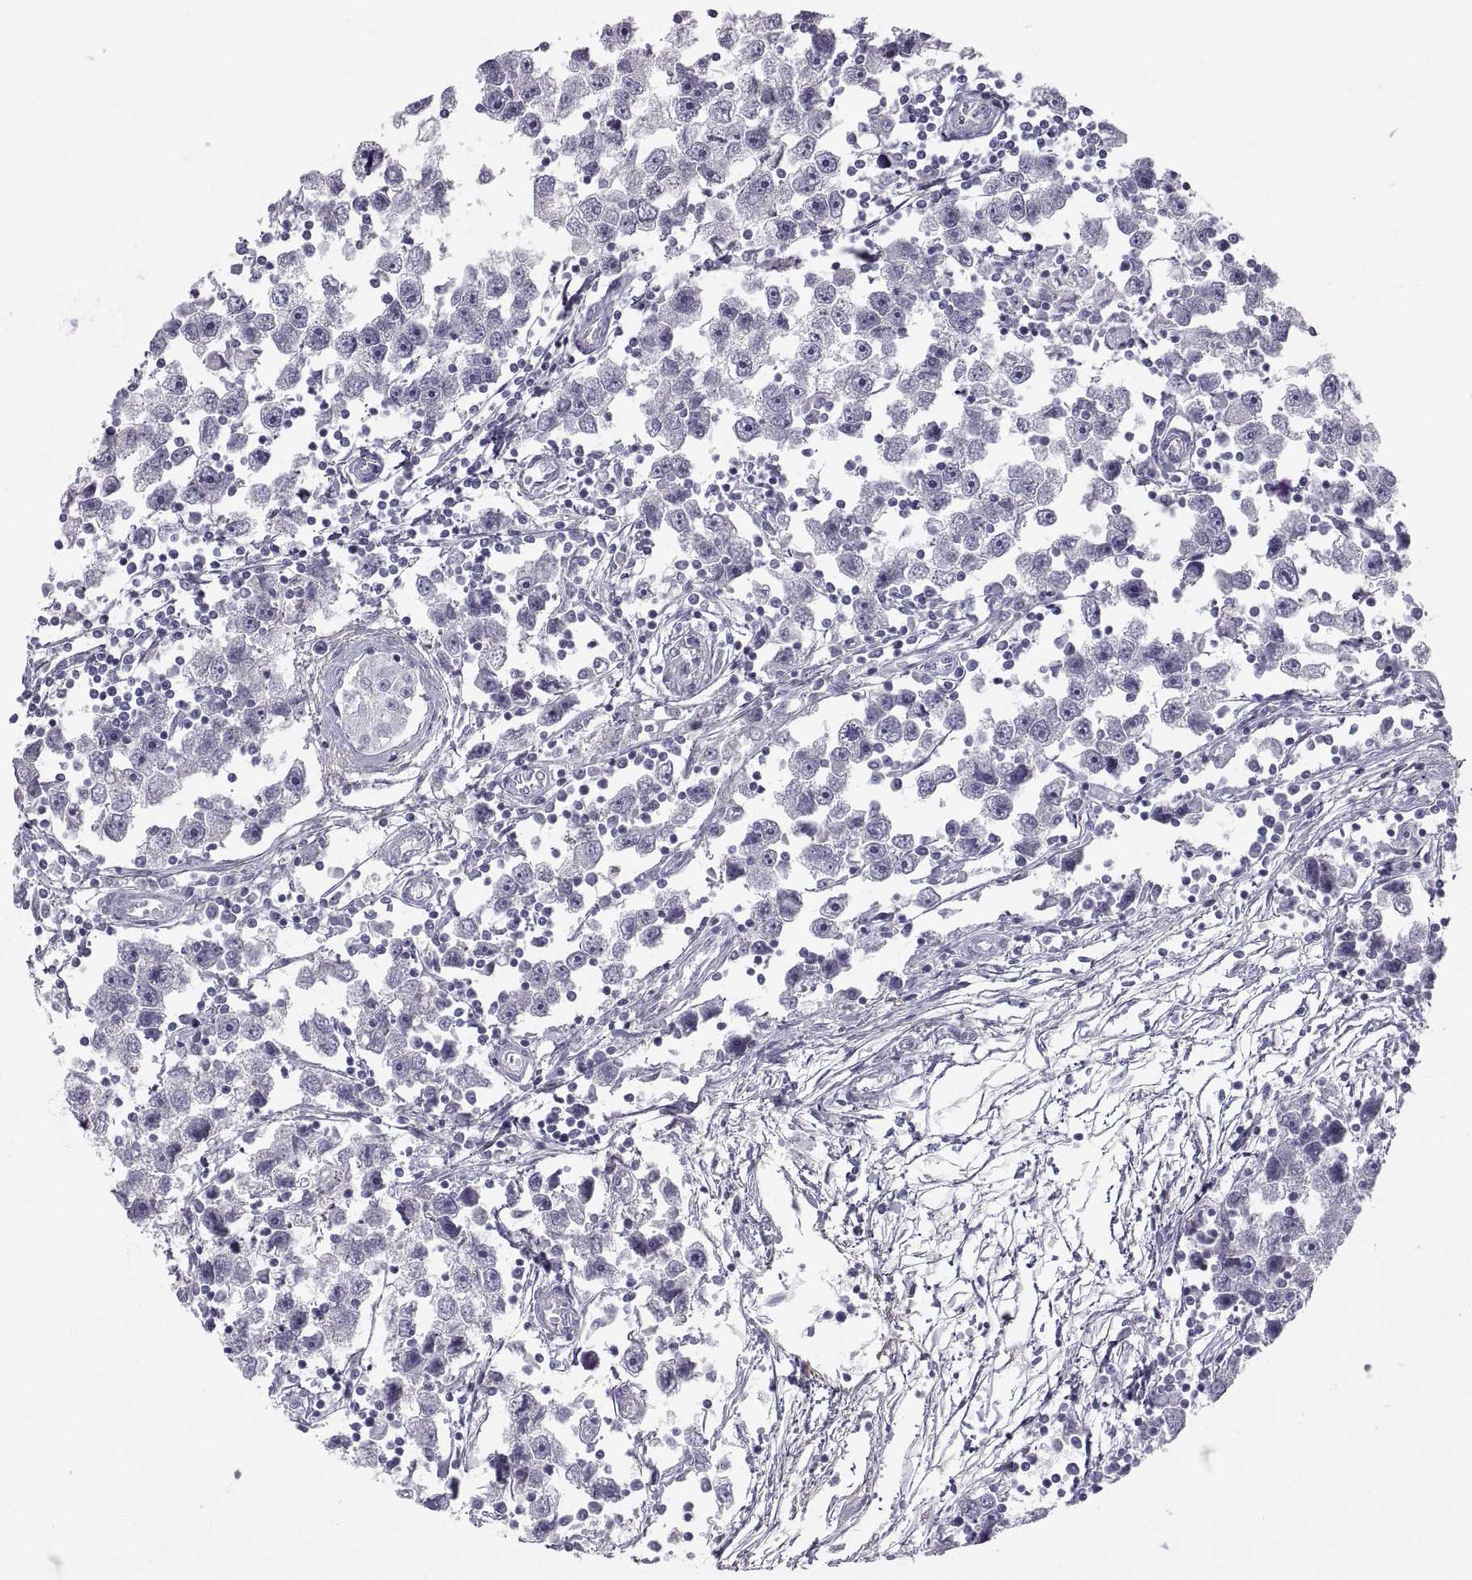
{"staining": {"intensity": "negative", "quantity": "none", "location": "none"}, "tissue": "testis cancer", "cell_type": "Tumor cells", "image_type": "cancer", "snomed": [{"axis": "morphology", "description": "Seminoma, NOS"}, {"axis": "topography", "description": "Testis"}], "caption": "High power microscopy photomicrograph of an IHC photomicrograph of seminoma (testis), revealing no significant expression in tumor cells.", "gene": "ZNF185", "patient": {"sex": "male", "age": 30}}